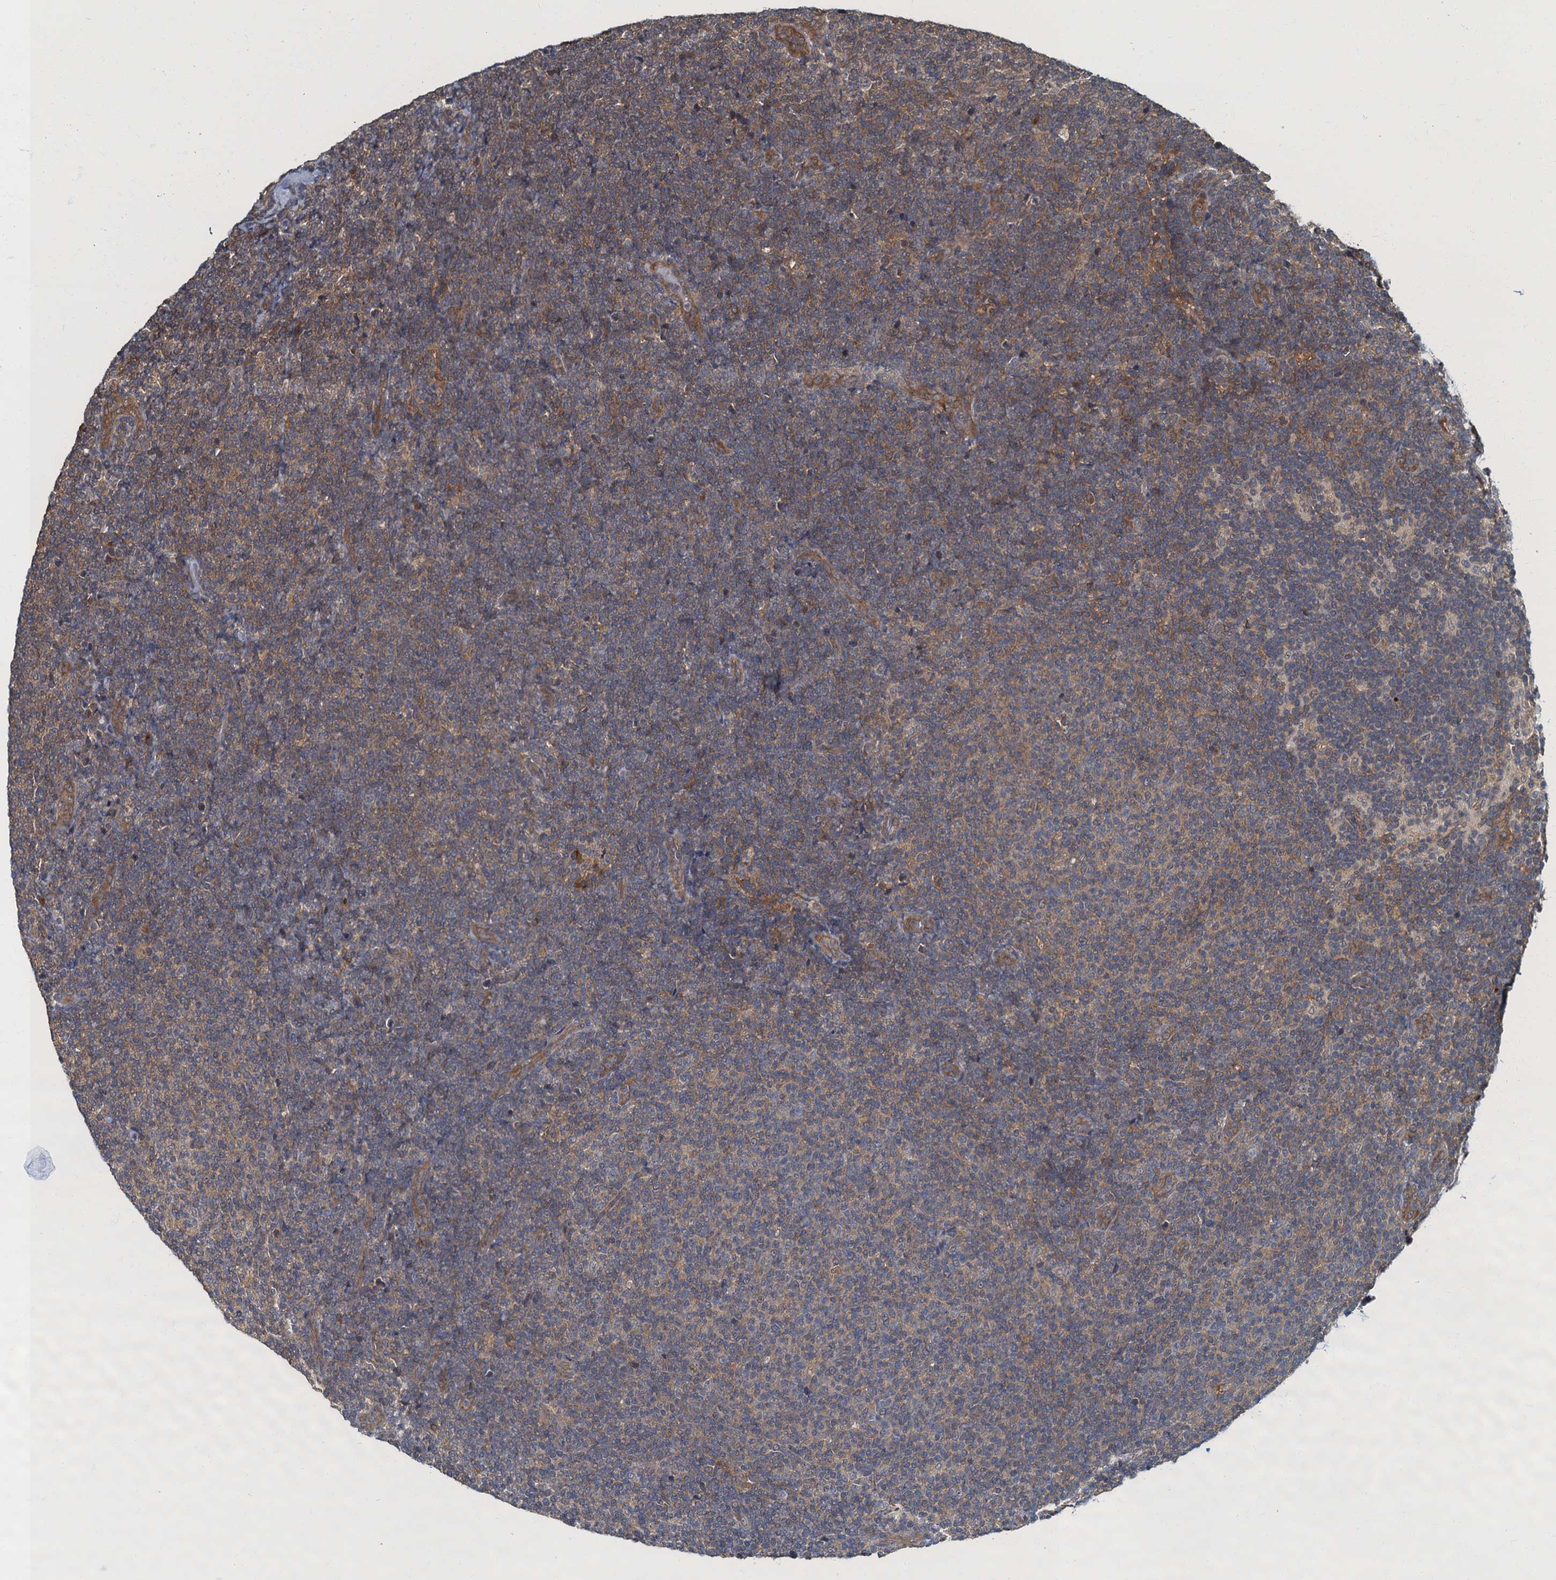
{"staining": {"intensity": "moderate", "quantity": "25%-75%", "location": "cytoplasmic/membranous"}, "tissue": "lymphoma", "cell_type": "Tumor cells", "image_type": "cancer", "snomed": [{"axis": "morphology", "description": "Malignant lymphoma, non-Hodgkin's type, Low grade"}, {"axis": "topography", "description": "Lymph node"}], "caption": "Immunohistochemical staining of human malignant lymphoma, non-Hodgkin's type (low-grade) shows medium levels of moderate cytoplasmic/membranous protein positivity in about 25%-75% of tumor cells.", "gene": "TBCK", "patient": {"sex": "male", "age": 66}}